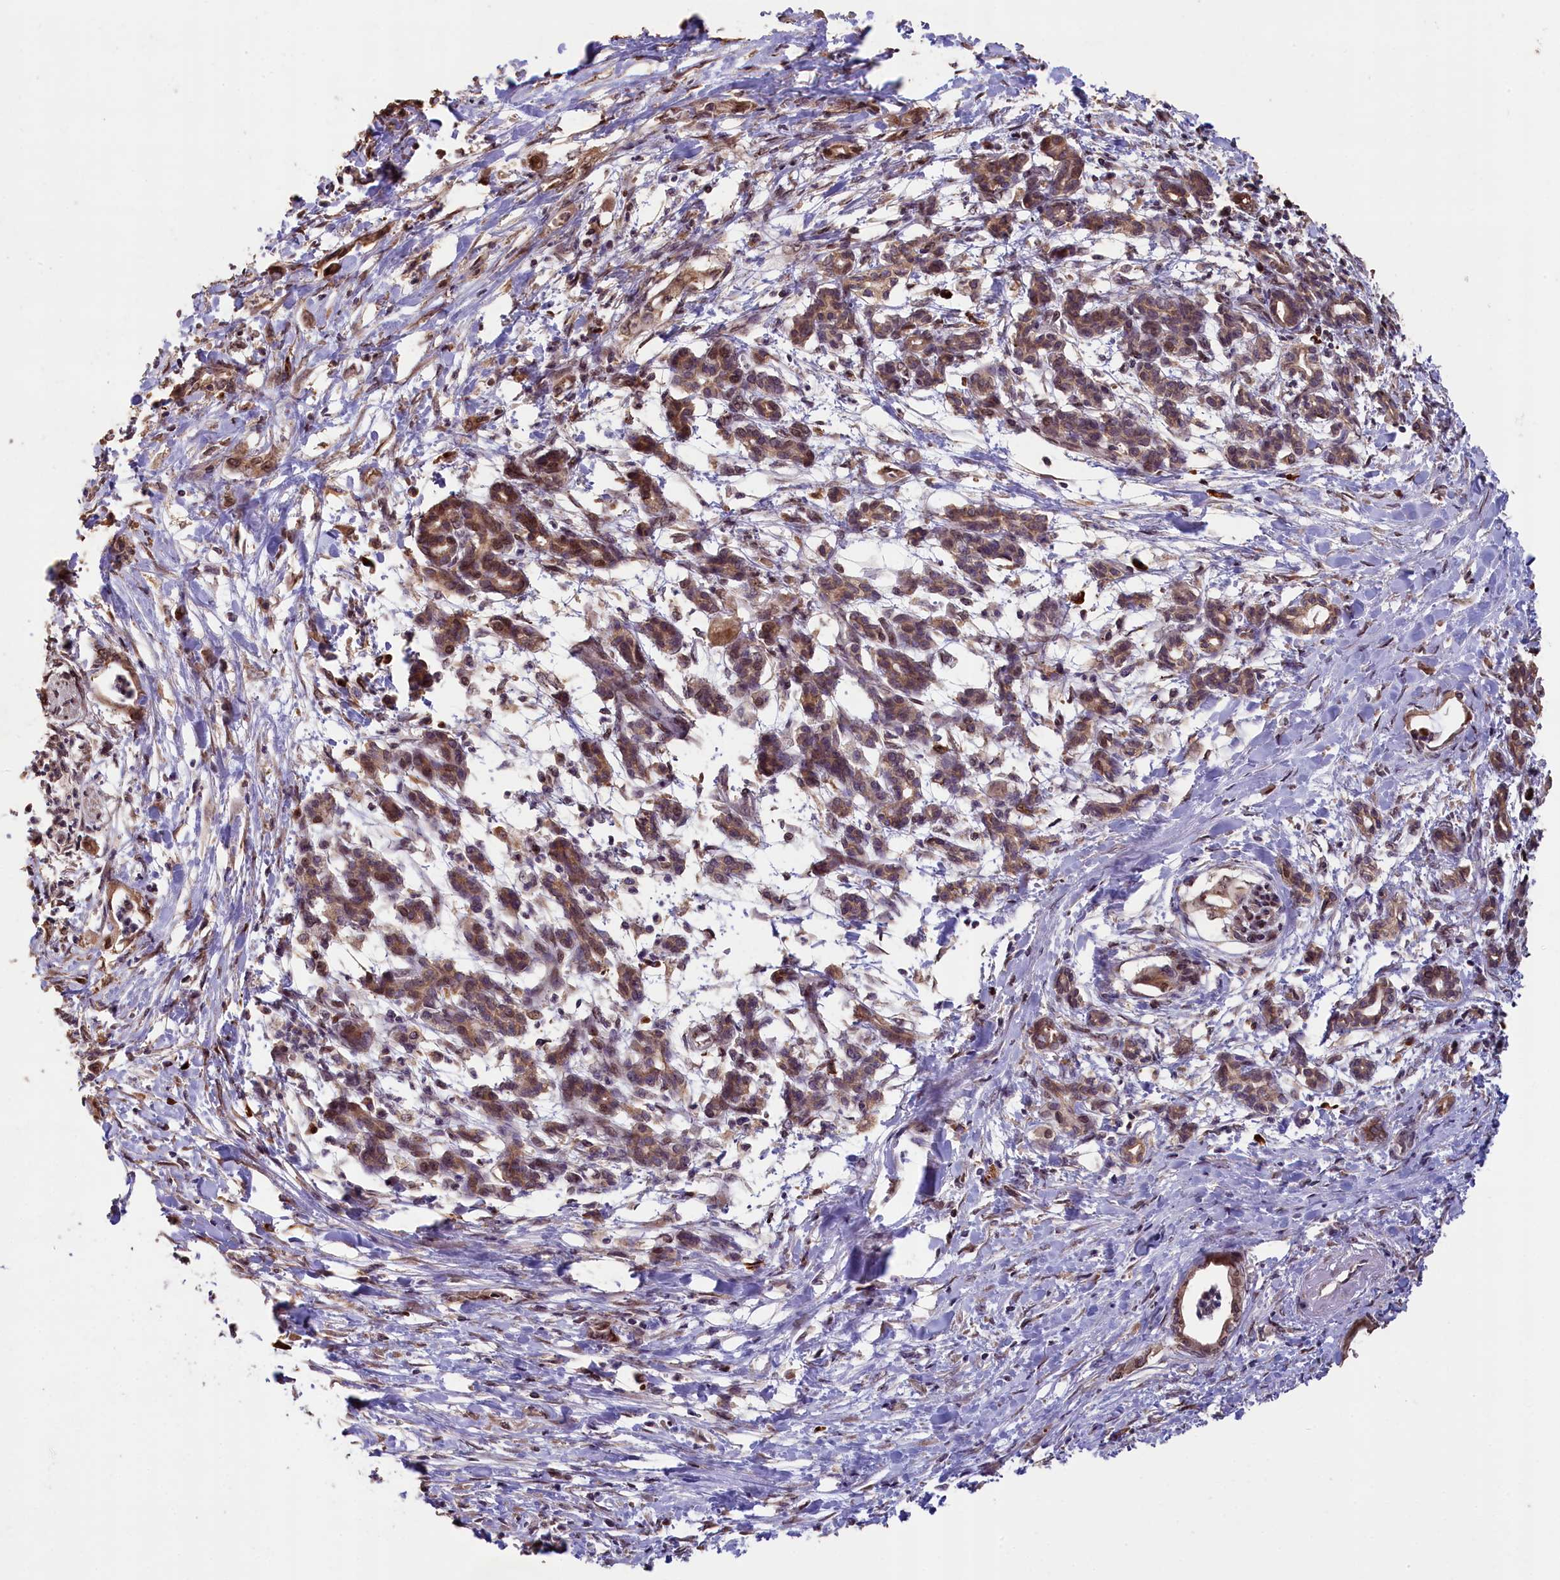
{"staining": {"intensity": "weak", "quantity": "25%-75%", "location": "cytoplasmic/membranous"}, "tissue": "pancreatic cancer", "cell_type": "Tumor cells", "image_type": "cancer", "snomed": [{"axis": "morphology", "description": "Adenocarcinoma, NOS"}, {"axis": "topography", "description": "Pancreas"}], "caption": "Protein expression analysis of human pancreatic cancer reveals weak cytoplasmic/membranous staining in approximately 25%-75% of tumor cells.", "gene": "SLC38A7", "patient": {"sex": "female", "age": 55}}